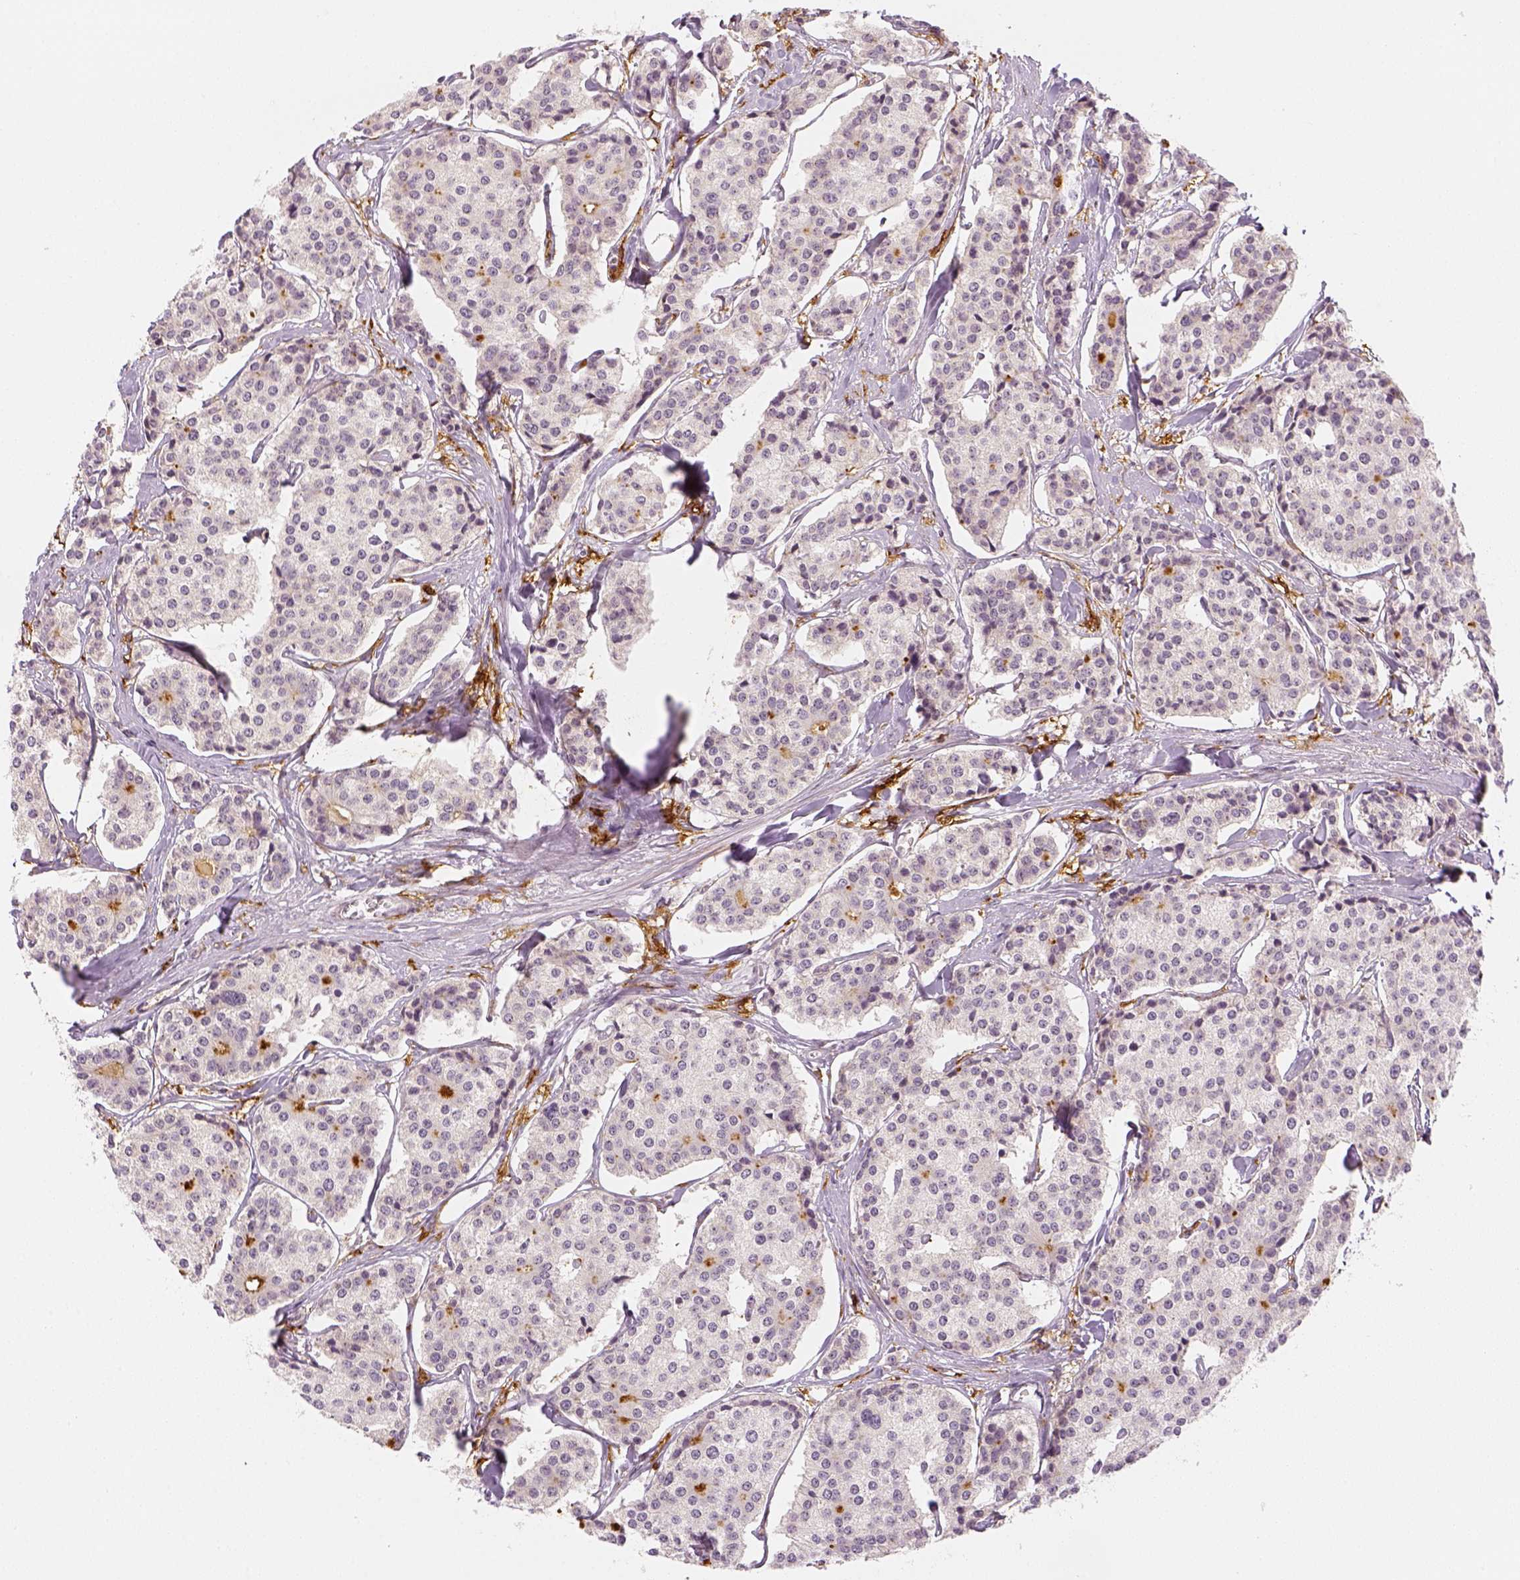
{"staining": {"intensity": "negative", "quantity": "none", "location": "none"}, "tissue": "carcinoid", "cell_type": "Tumor cells", "image_type": "cancer", "snomed": [{"axis": "morphology", "description": "Carcinoid, malignant, NOS"}, {"axis": "topography", "description": "Small intestine"}], "caption": "Micrograph shows no protein expression in tumor cells of carcinoid (malignant) tissue.", "gene": "CD14", "patient": {"sex": "female", "age": 65}}